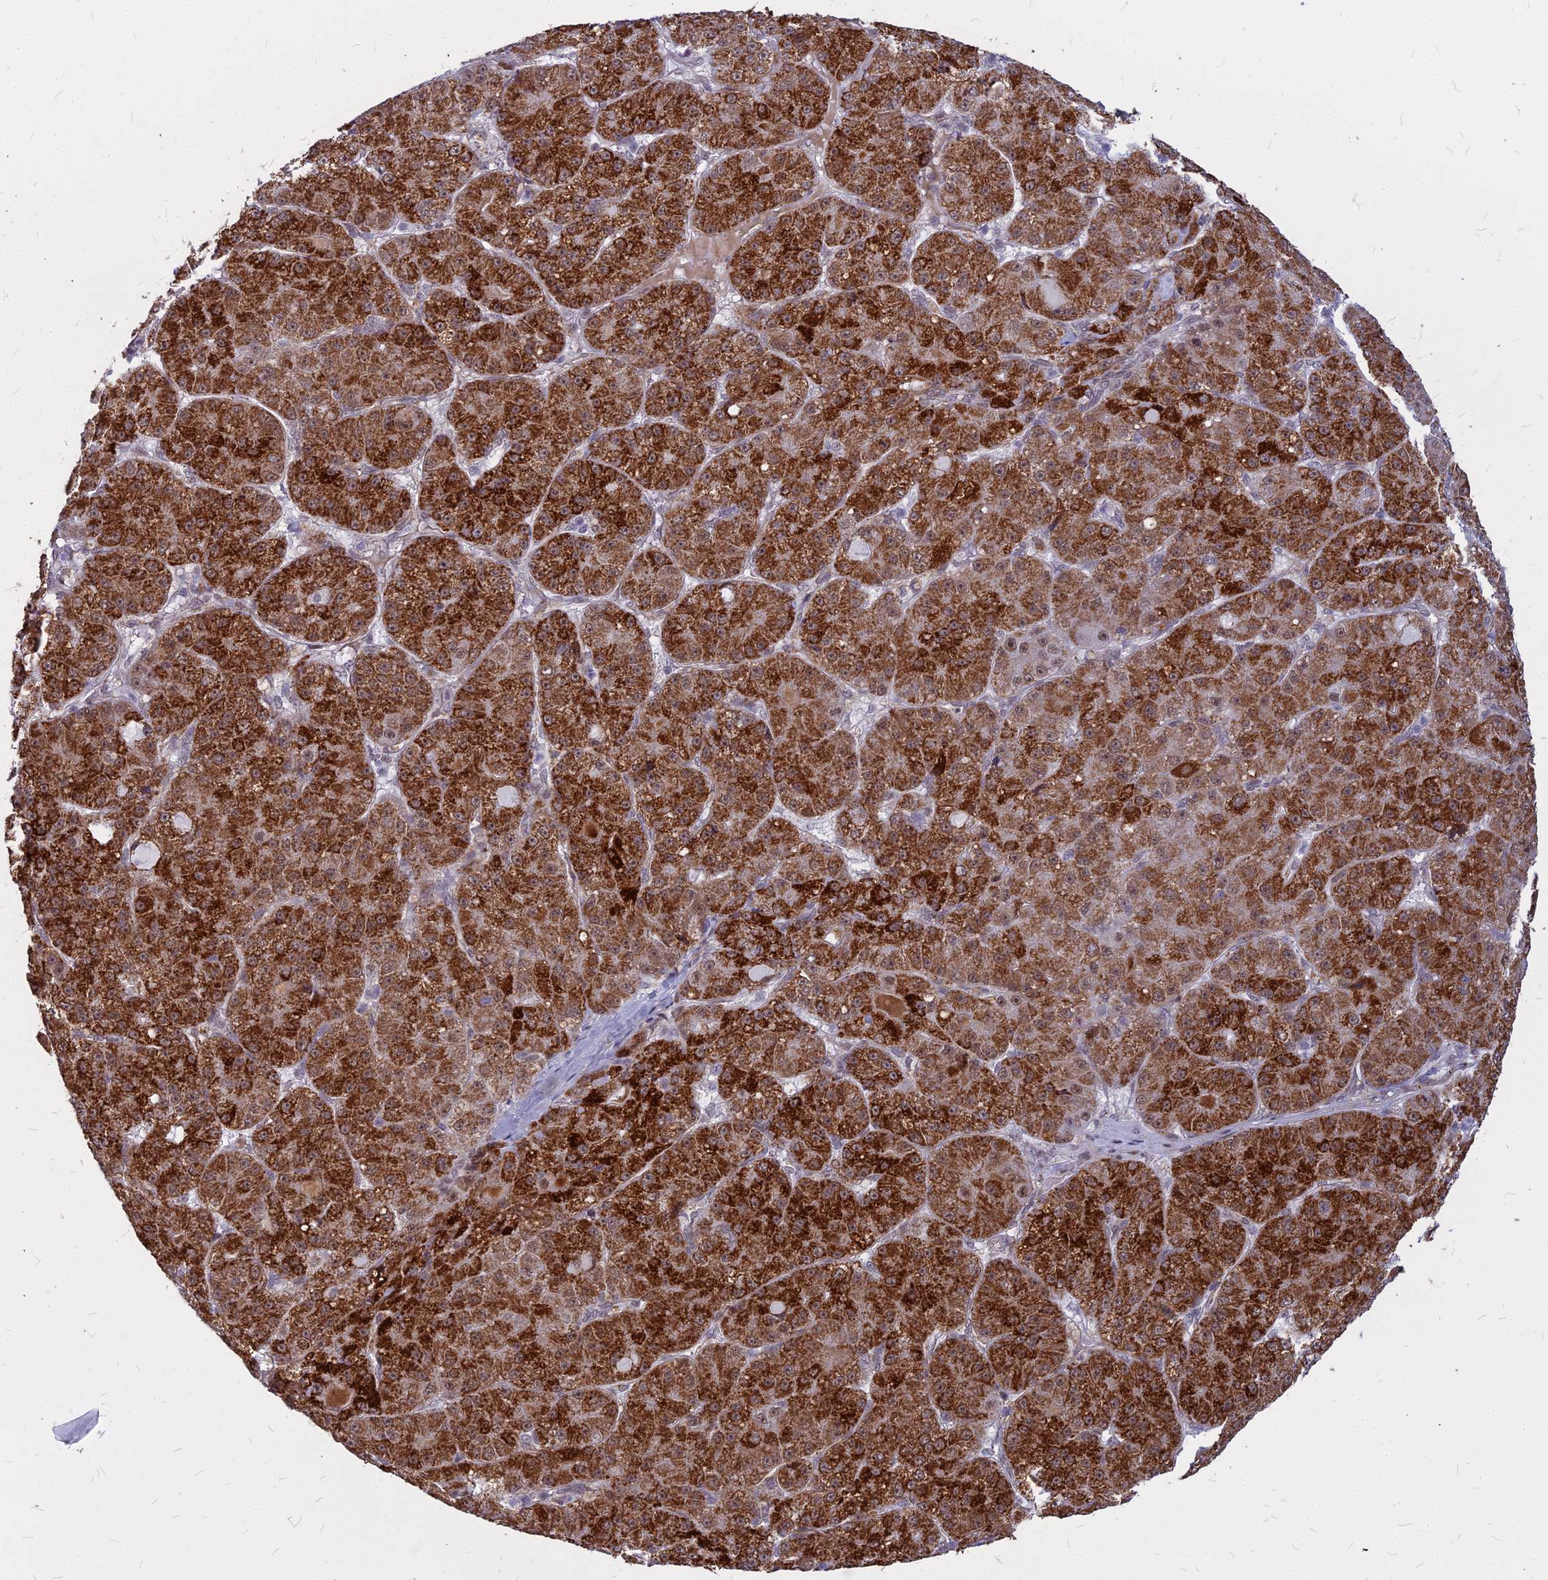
{"staining": {"intensity": "strong", "quantity": ">75%", "location": "cytoplasmic/membranous,nuclear"}, "tissue": "liver cancer", "cell_type": "Tumor cells", "image_type": "cancer", "snomed": [{"axis": "morphology", "description": "Carcinoma, Hepatocellular, NOS"}, {"axis": "topography", "description": "Liver"}], "caption": "Protein staining of liver cancer tissue reveals strong cytoplasmic/membranous and nuclear staining in approximately >75% of tumor cells. Using DAB (3,3'-diaminobenzidine) (brown) and hematoxylin (blue) stains, captured at high magnification using brightfield microscopy.", "gene": "ALG10", "patient": {"sex": "male", "age": 67}}